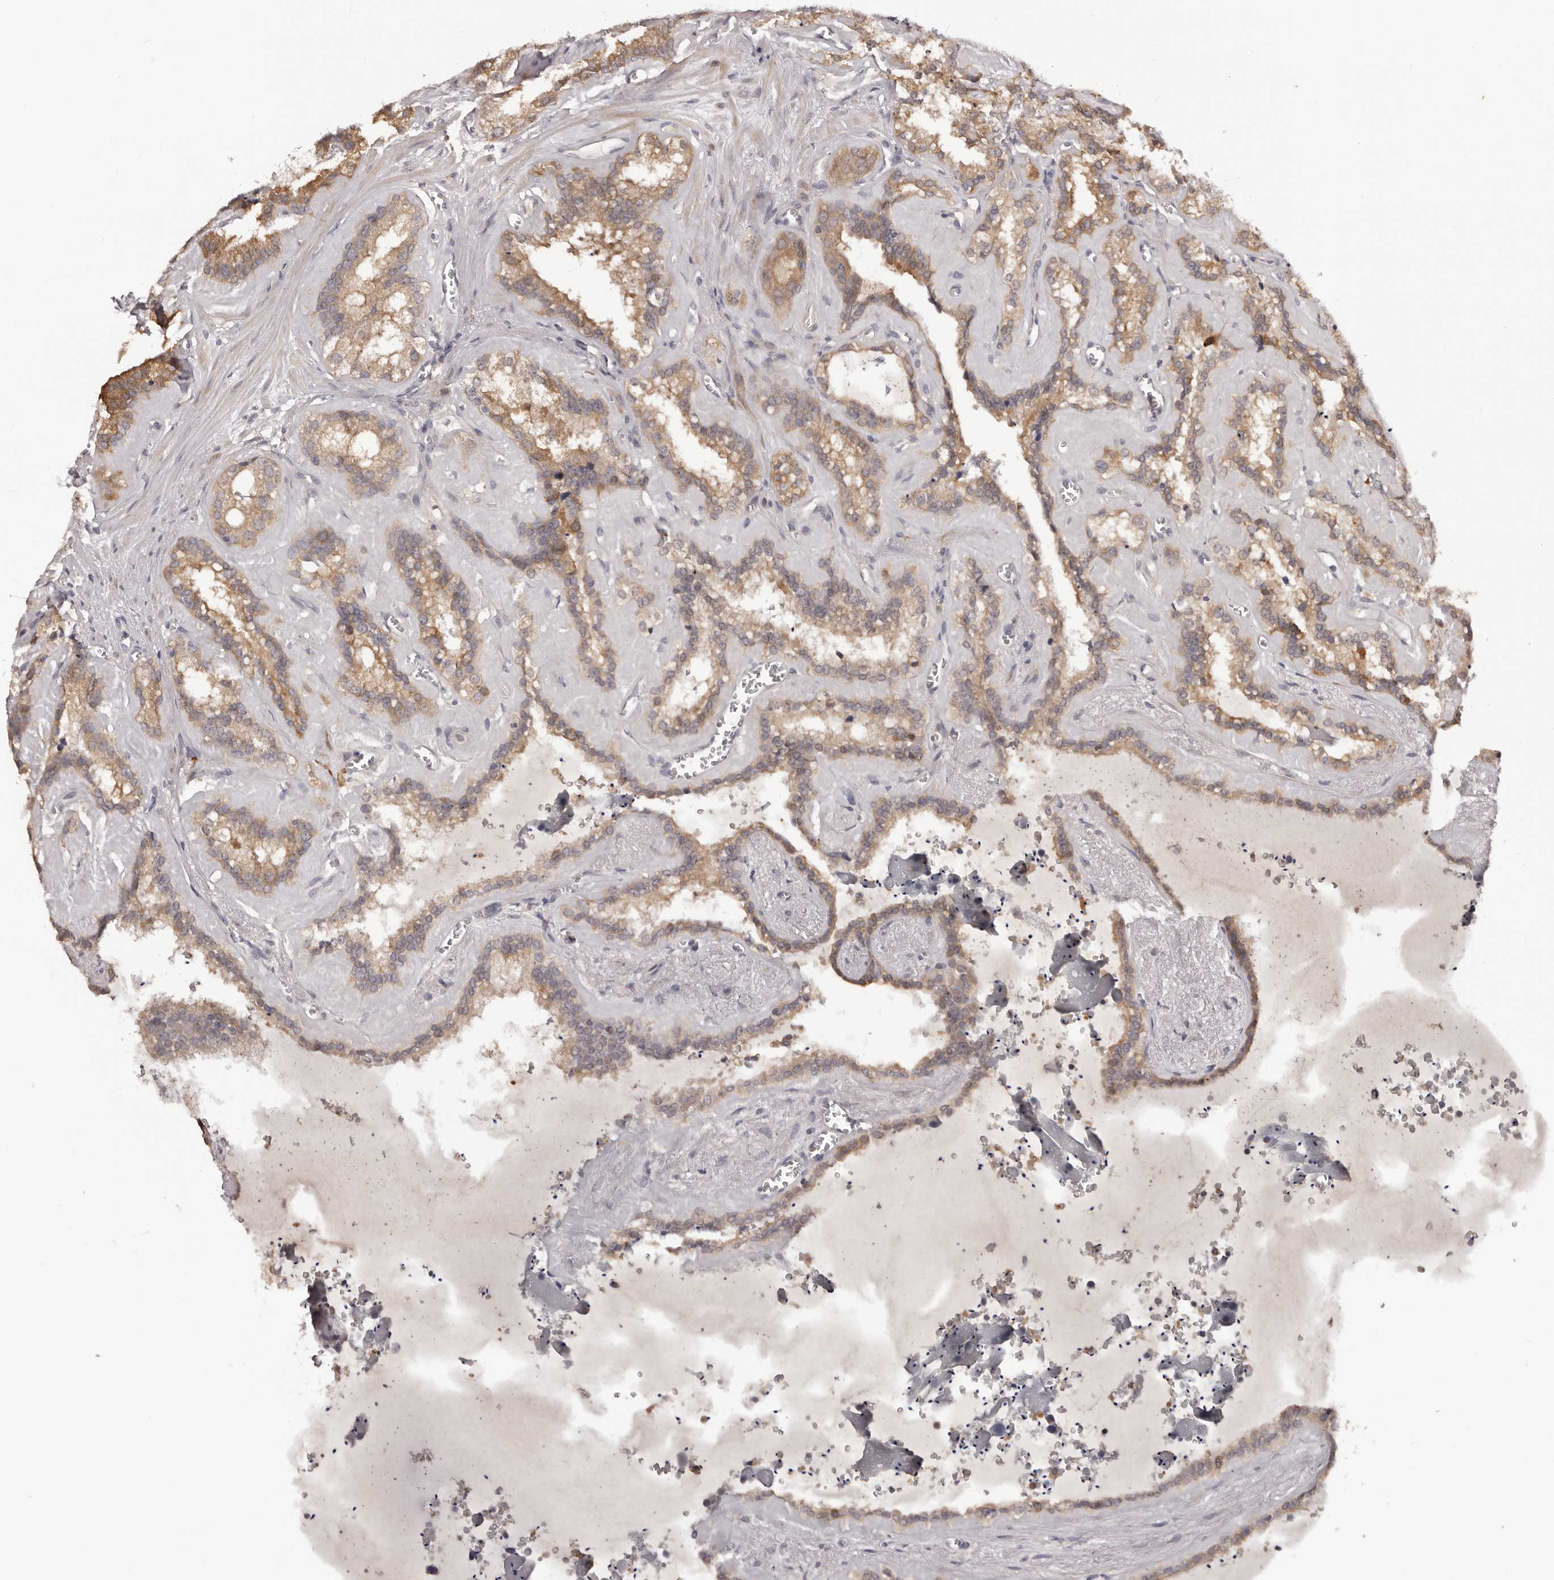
{"staining": {"intensity": "moderate", "quantity": ">75%", "location": "cytoplasmic/membranous"}, "tissue": "seminal vesicle", "cell_type": "Glandular cells", "image_type": "normal", "snomed": [{"axis": "morphology", "description": "Normal tissue, NOS"}, {"axis": "topography", "description": "Prostate"}, {"axis": "topography", "description": "Seminal veicle"}], "caption": "Immunohistochemical staining of unremarkable seminal vesicle shows moderate cytoplasmic/membranous protein positivity in approximately >75% of glandular cells.", "gene": "KCNJ8", "patient": {"sex": "male", "age": 59}}